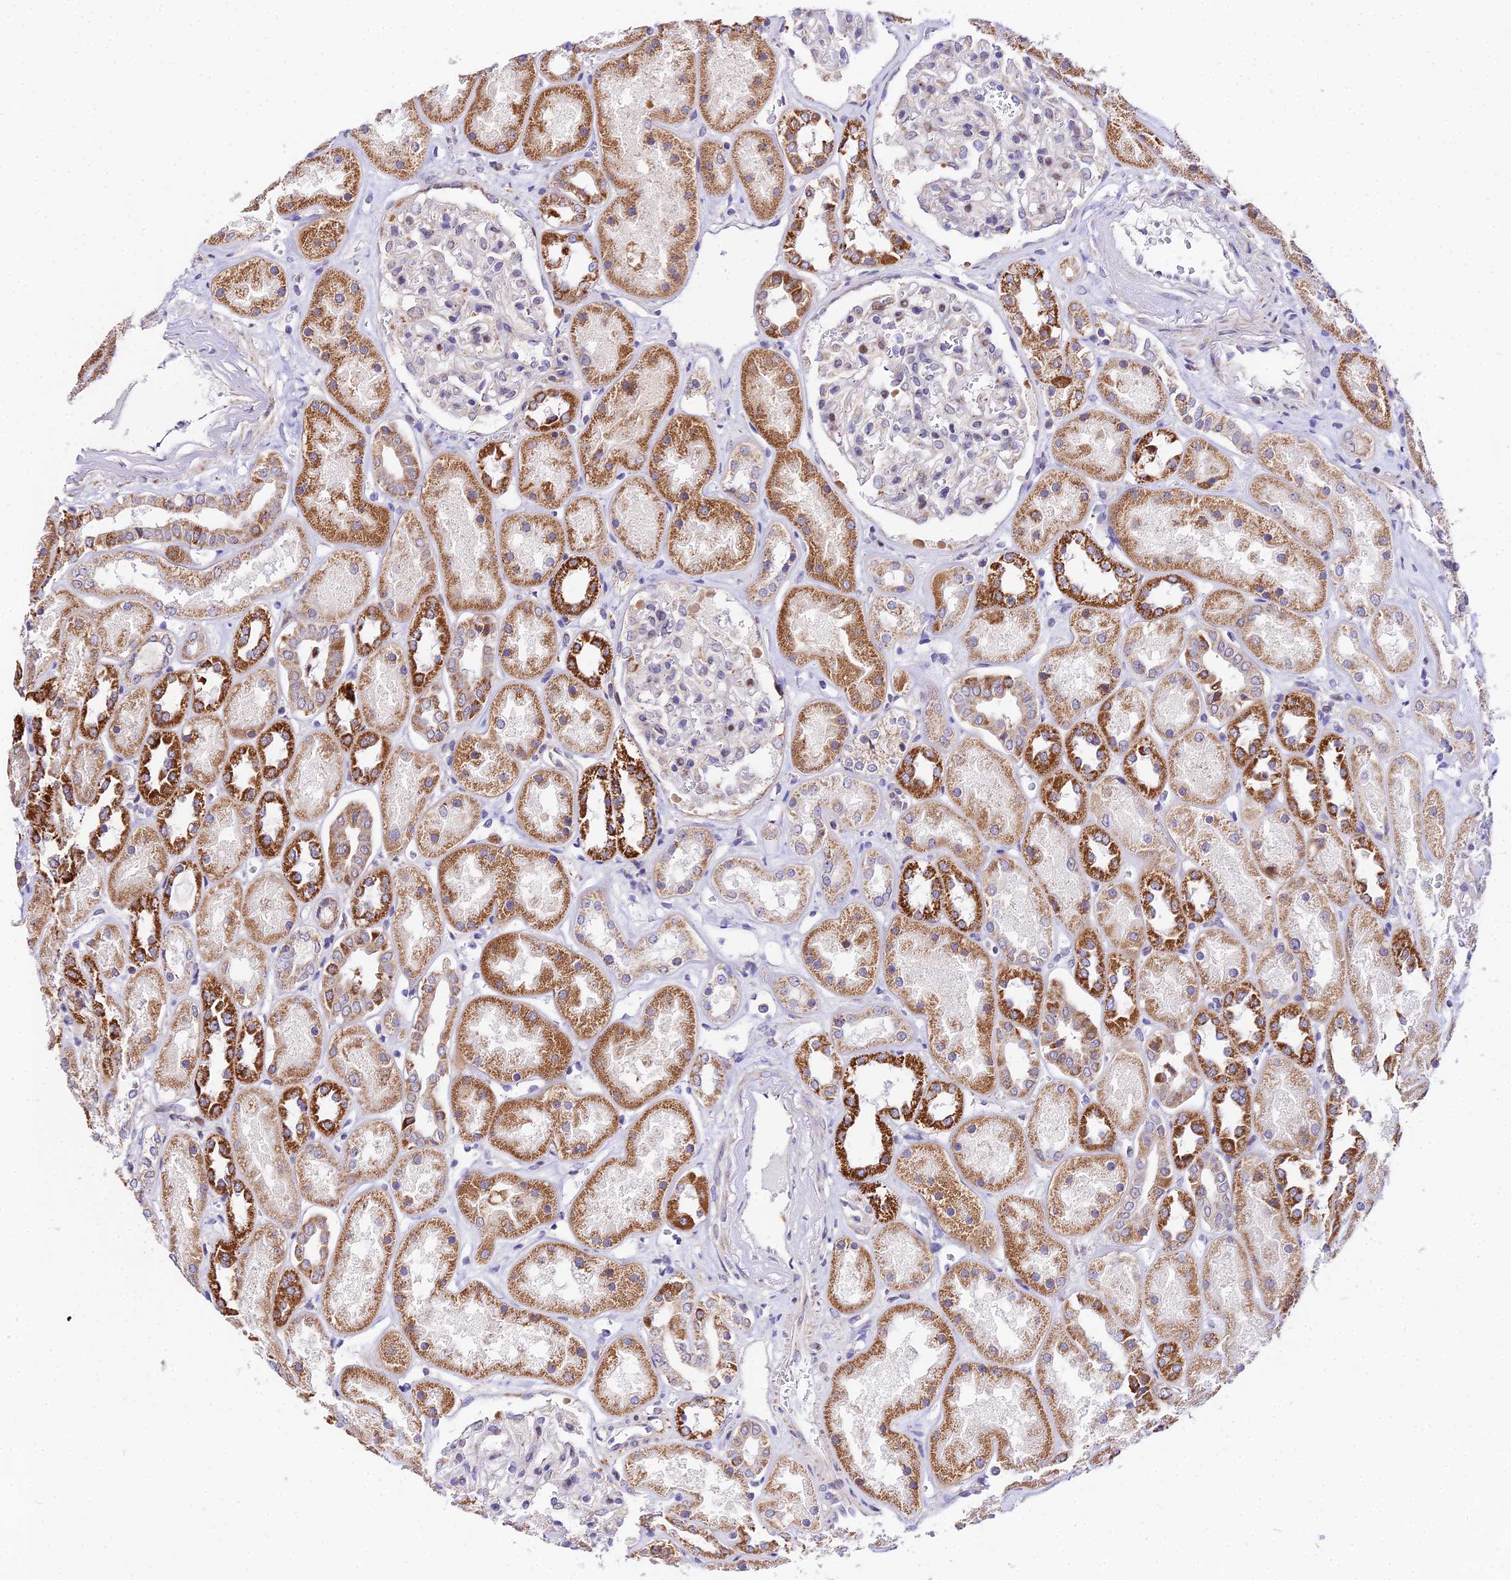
{"staining": {"intensity": "weak", "quantity": "<25%", "location": "nuclear"}, "tissue": "kidney", "cell_type": "Cells in glomeruli", "image_type": "normal", "snomed": [{"axis": "morphology", "description": "Normal tissue, NOS"}, {"axis": "topography", "description": "Kidney"}], "caption": "The histopathology image displays no staining of cells in glomeruli in unremarkable kidney.", "gene": "ATP5PB", "patient": {"sex": "male", "age": 70}}